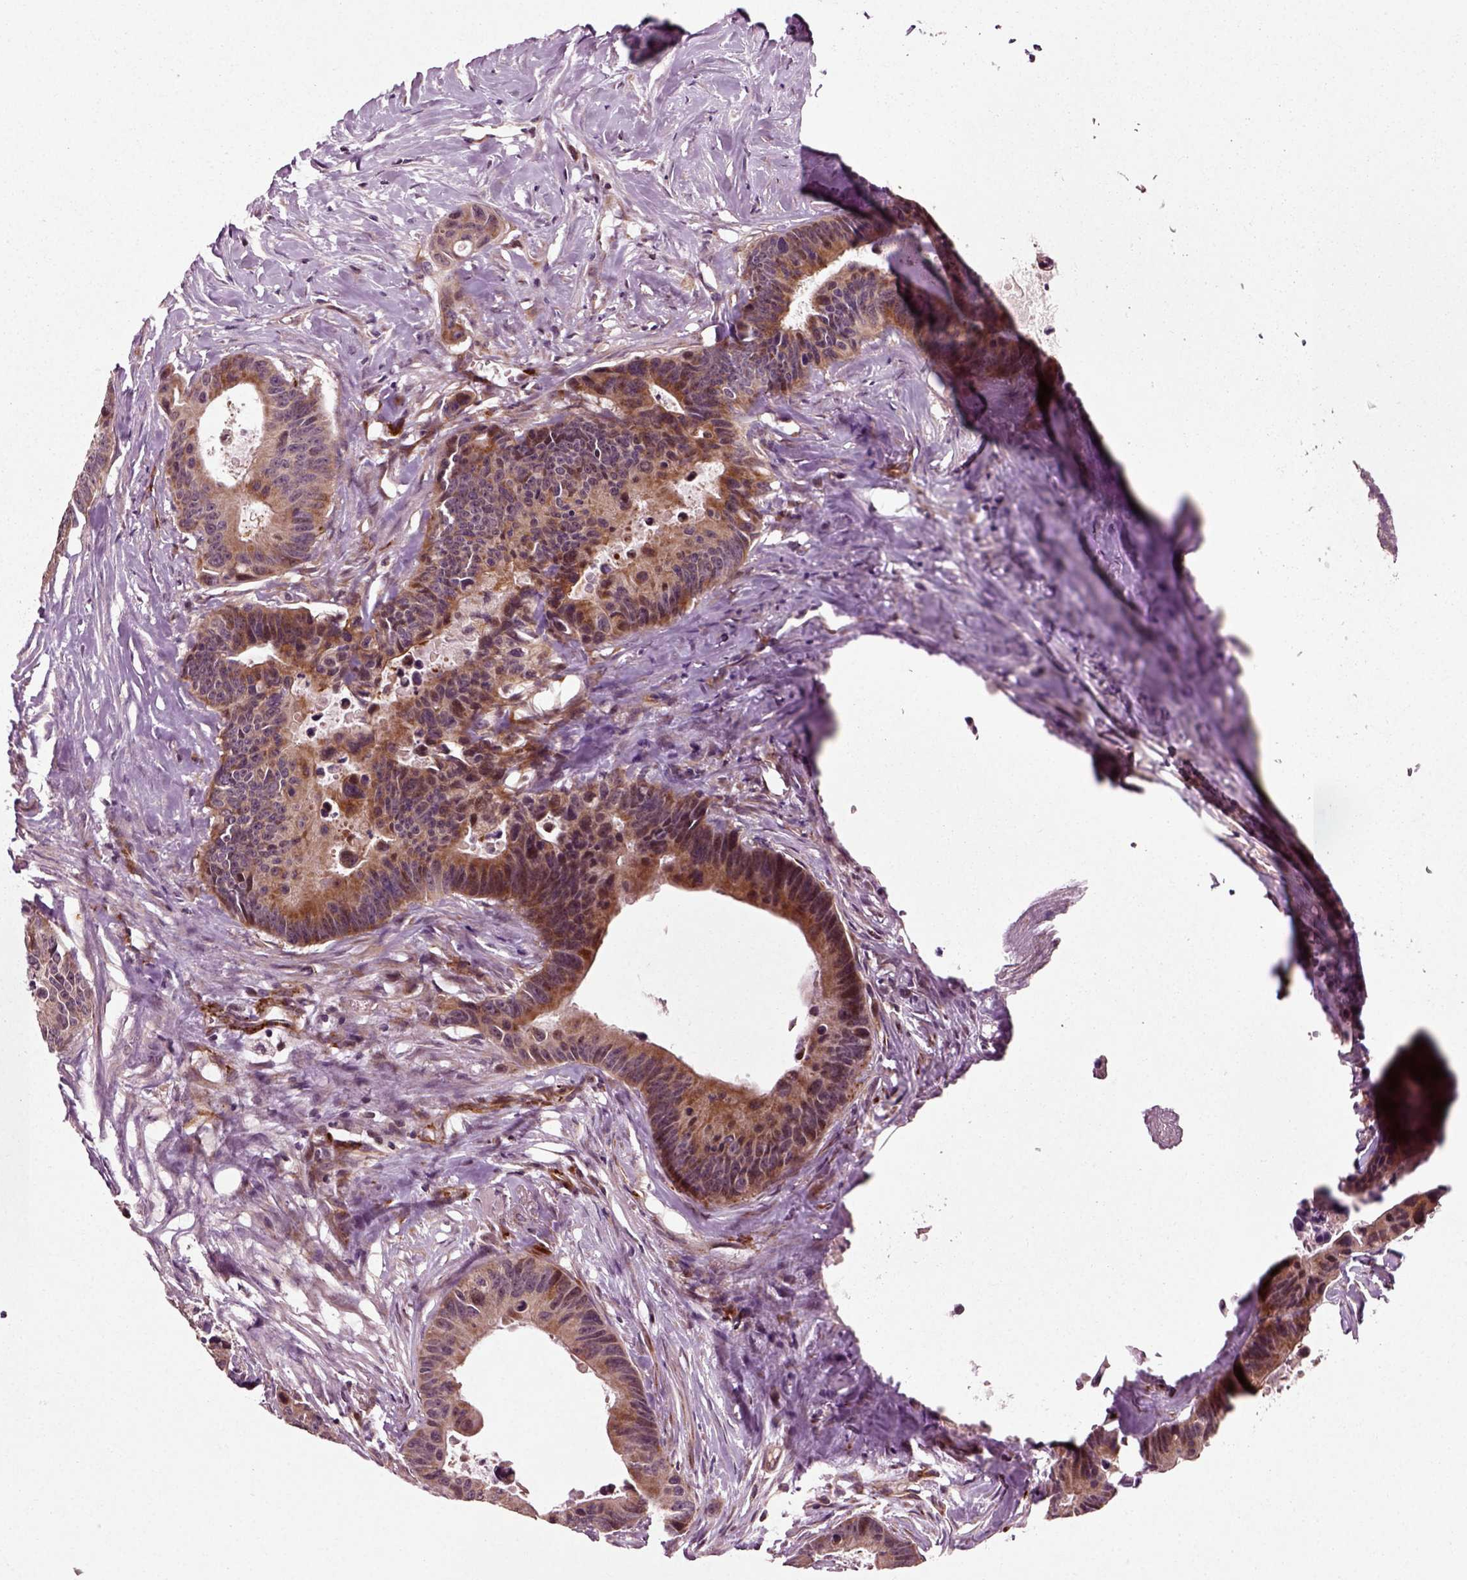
{"staining": {"intensity": "strong", "quantity": ">75%", "location": "cytoplasmic/membranous"}, "tissue": "colorectal cancer", "cell_type": "Tumor cells", "image_type": "cancer", "snomed": [{"axis": "morphology", "description": "Adenocarcinoma, NOS"}, {"axis": "topography", "description": "Colon"}], "caption": "Immunohistochemistry (IHC) staining of colorectal adenocarcinoma, which displays high levels of strong cytoplasmic/membranous positivity in about >75% of tumor cells indicating strong cytoplasmic/membranous protein expression. The staining was performed using DAB (3,3'-diaminobenzidine) (brown) for protein detection and nuclei were counterstained in hematoxylin (blue).", "gene": "PLCD3", "patient": {"sex": "female", "age": 87}}